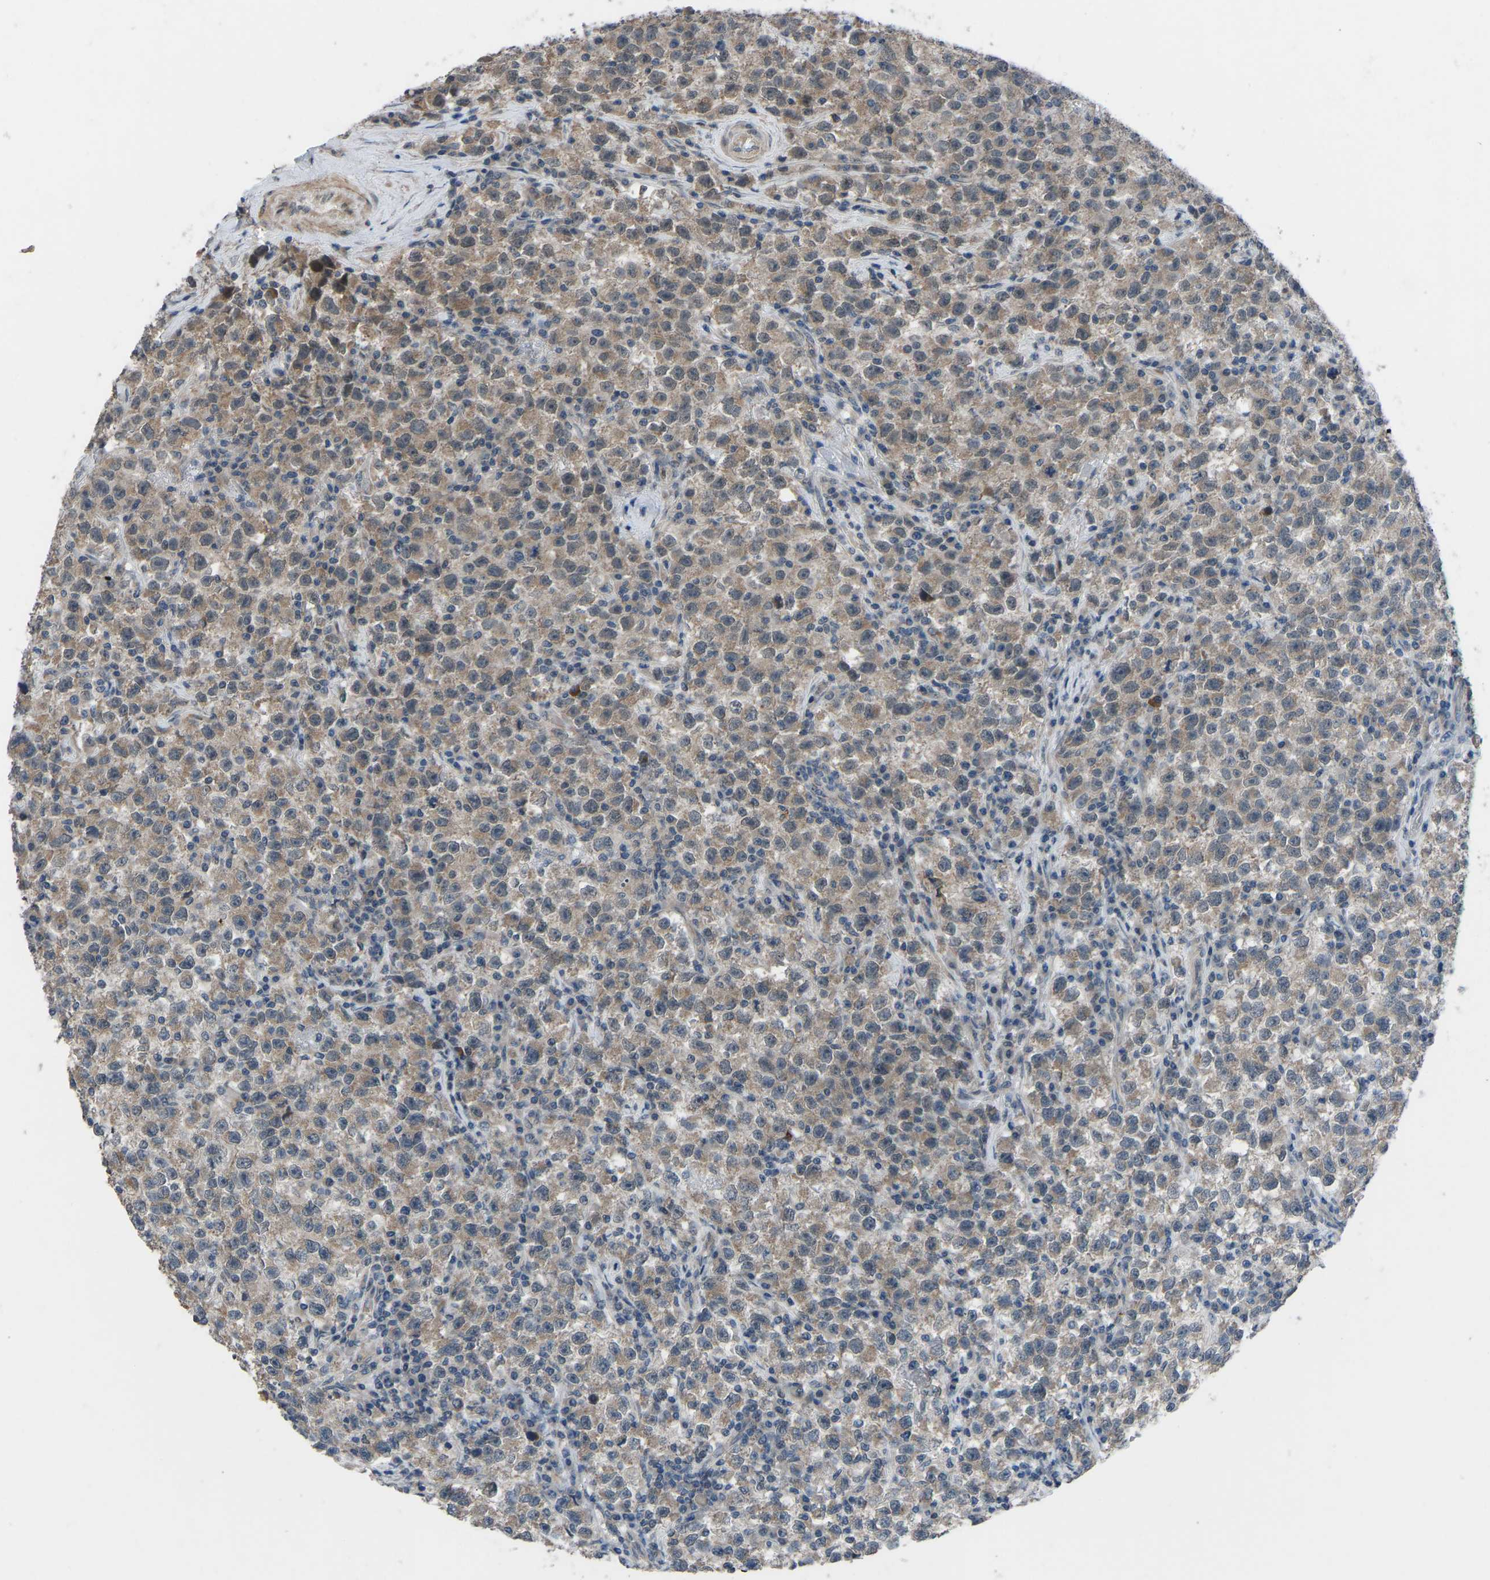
{"staining": {"intensity": "moderate", "quantity": ">75%", "location": "cytoplasmic/membranous"}, "tissue": "testis cancer", "cell_type": "Tumor cells", "image_type": "cancer", "snomed": [{"axis": "morphology", "description": "Seminoma, NOS"}, {"axis": "topography", "description": "Testis"}], "caption": "Protein expression analysis of testis cancer (seminoma) reveals moderate cytoplasmic/membranous positivity in approximately >75% of tumor cells.", "gene": "CDK2AP1", "patient": {"sex": "male", "age": 22}}